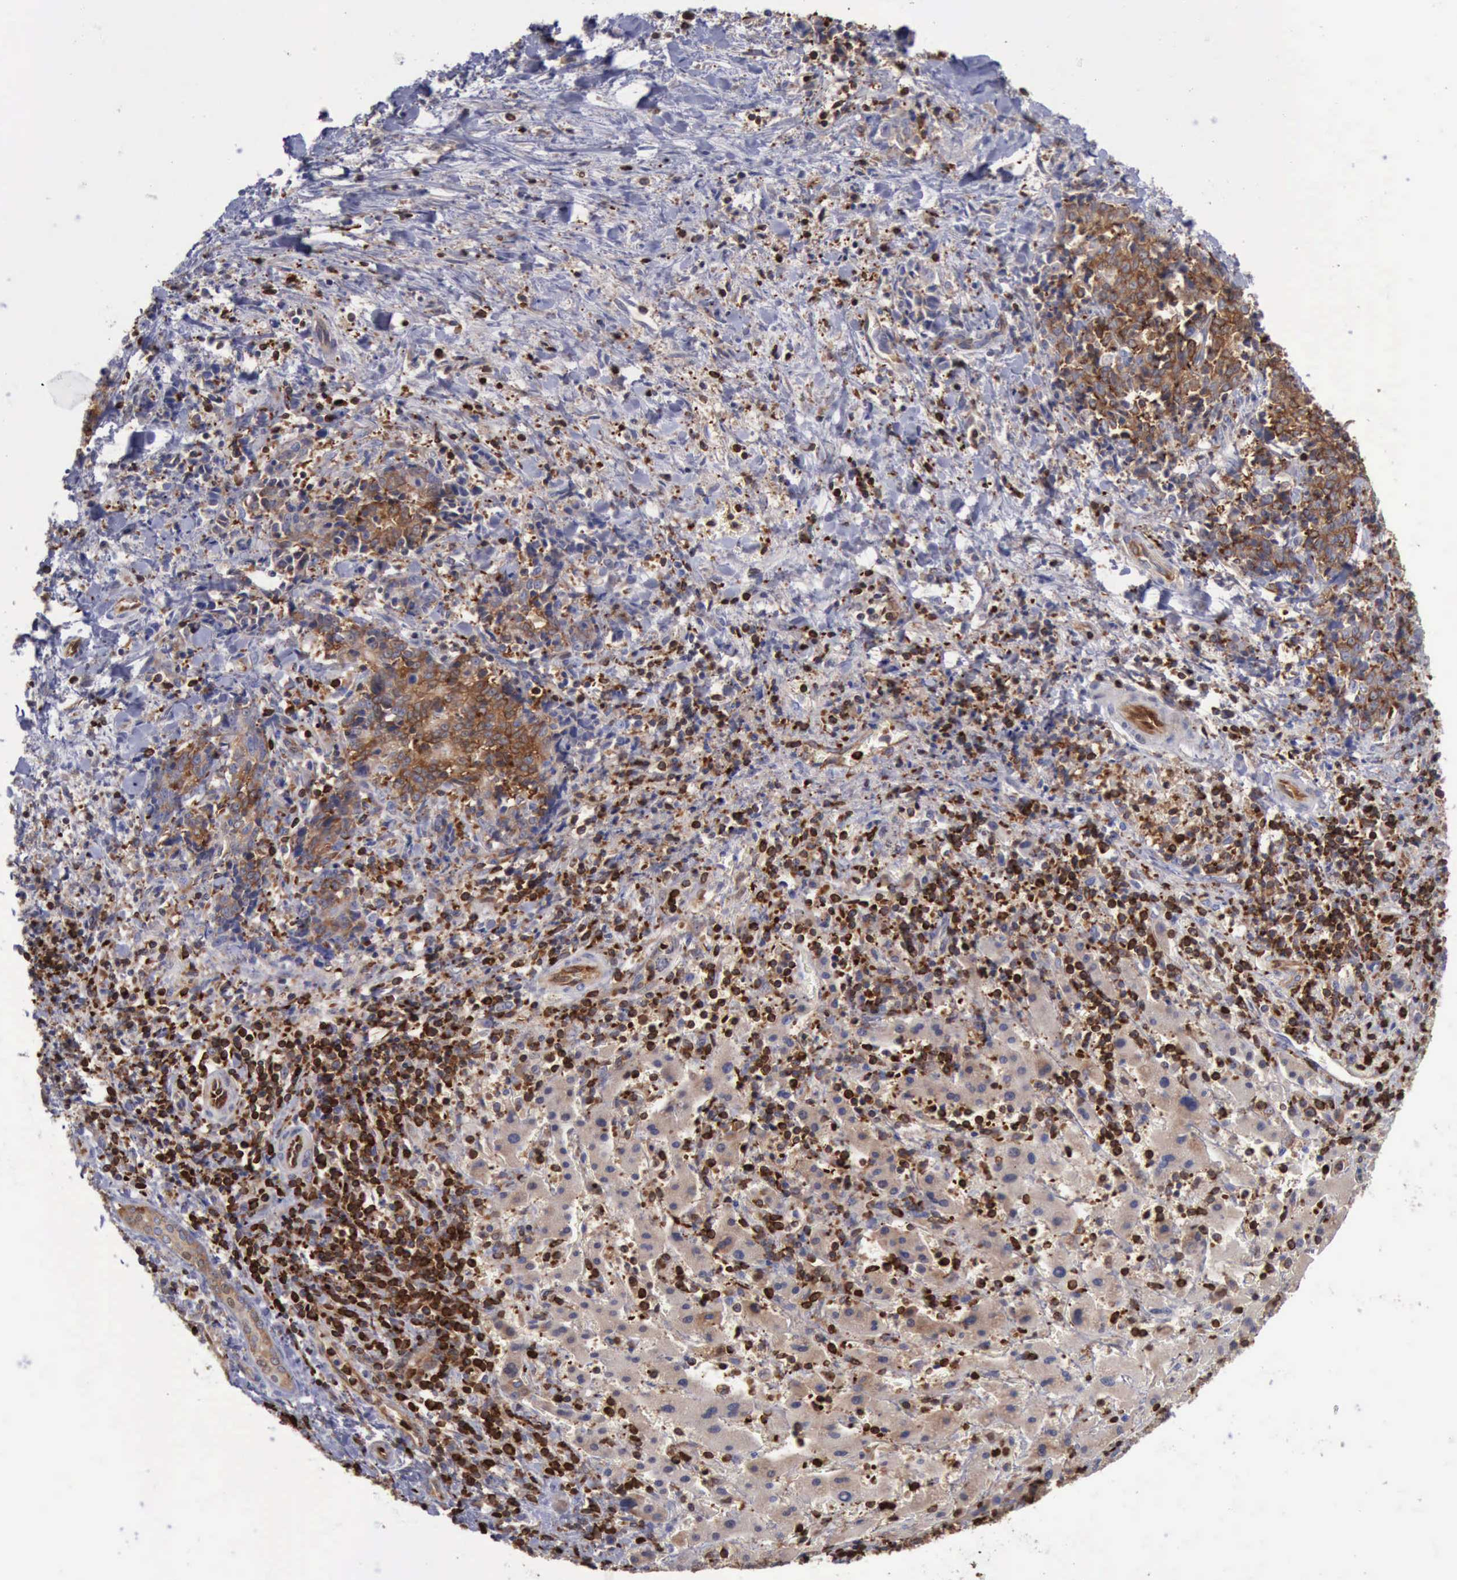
{"staining": {"intensity": "strong", "quantity": "25%-75%", "location": "cytoplasmic/membranous,nuclear"}, "tissue": "liver cancer", "cell_type": "Tumor cells", "image_type": "cancer", "snomed": [{"axis": "morphology", "description": "Cholangiocarcinoma"}, {"axis": "topography", "description": "Liver"}], "caption": "Liver cancer stained with DAB immunohistochemistry displays high levels of strong cytoplasmic/membranous and nuclear positivity in approximately 25%-75% of tumor cells.", "gene": "PDCD4", "patient": {"sex": "male", "age": 57}}